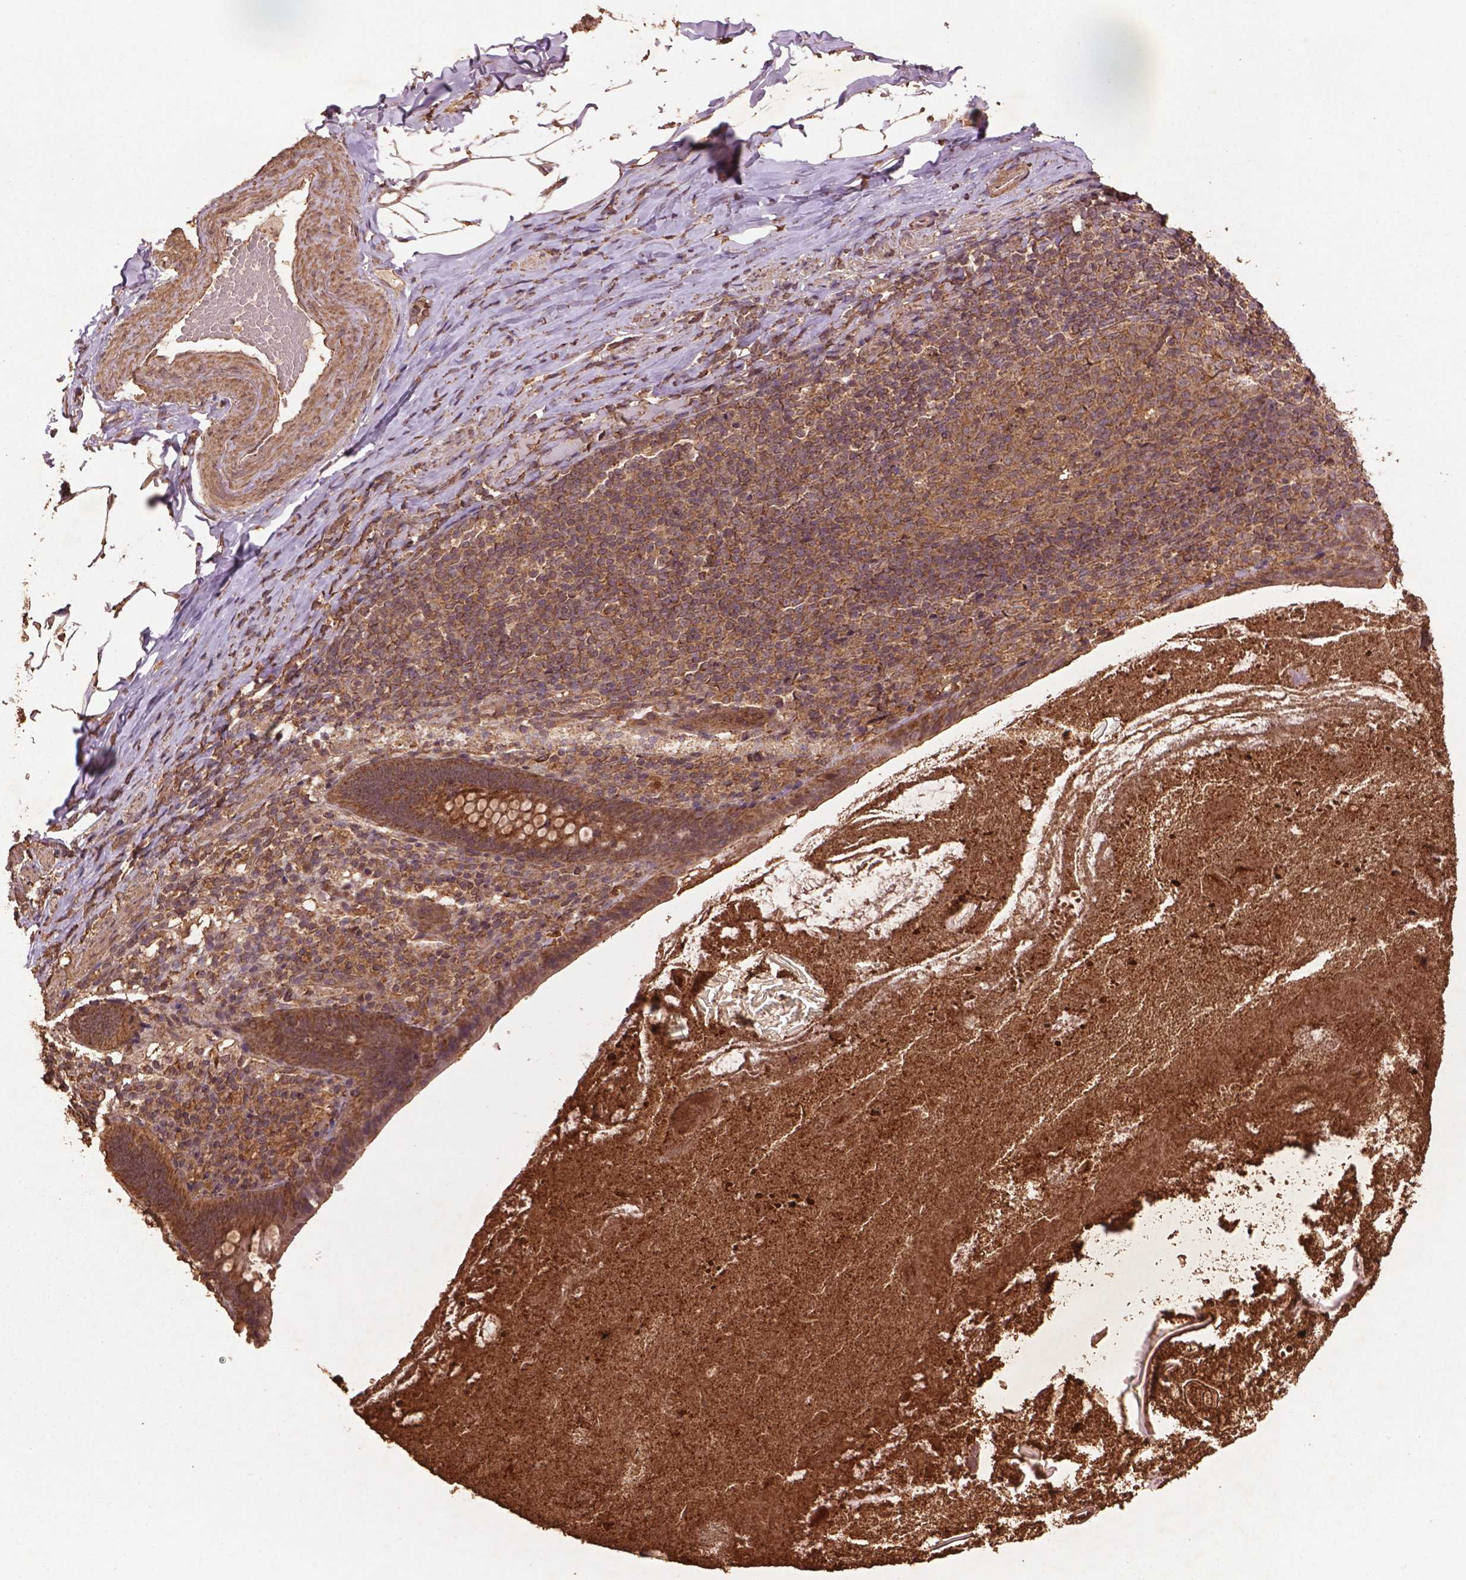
{"staining": {"intensity": "moderate", "quantity": ">75%", "location": "cytoplasmic/membranous"}, "tissue": "appendix", "cell_type": "Glandular cells", "image_type": "normal", "snomed": [{"axis": "morphology", "description": "Normal tissue, NOS"}, {"axis": "topography", "description": "Appendix"}], "caption": "Brown immunohistochemical staining in unremarkable human appendix reveals moderate cytoplasmic/membranous positivity in approximately >75% of glandular cells.", "gene": "BABAM1", "patient": {"sex": "male", "age": 47}}